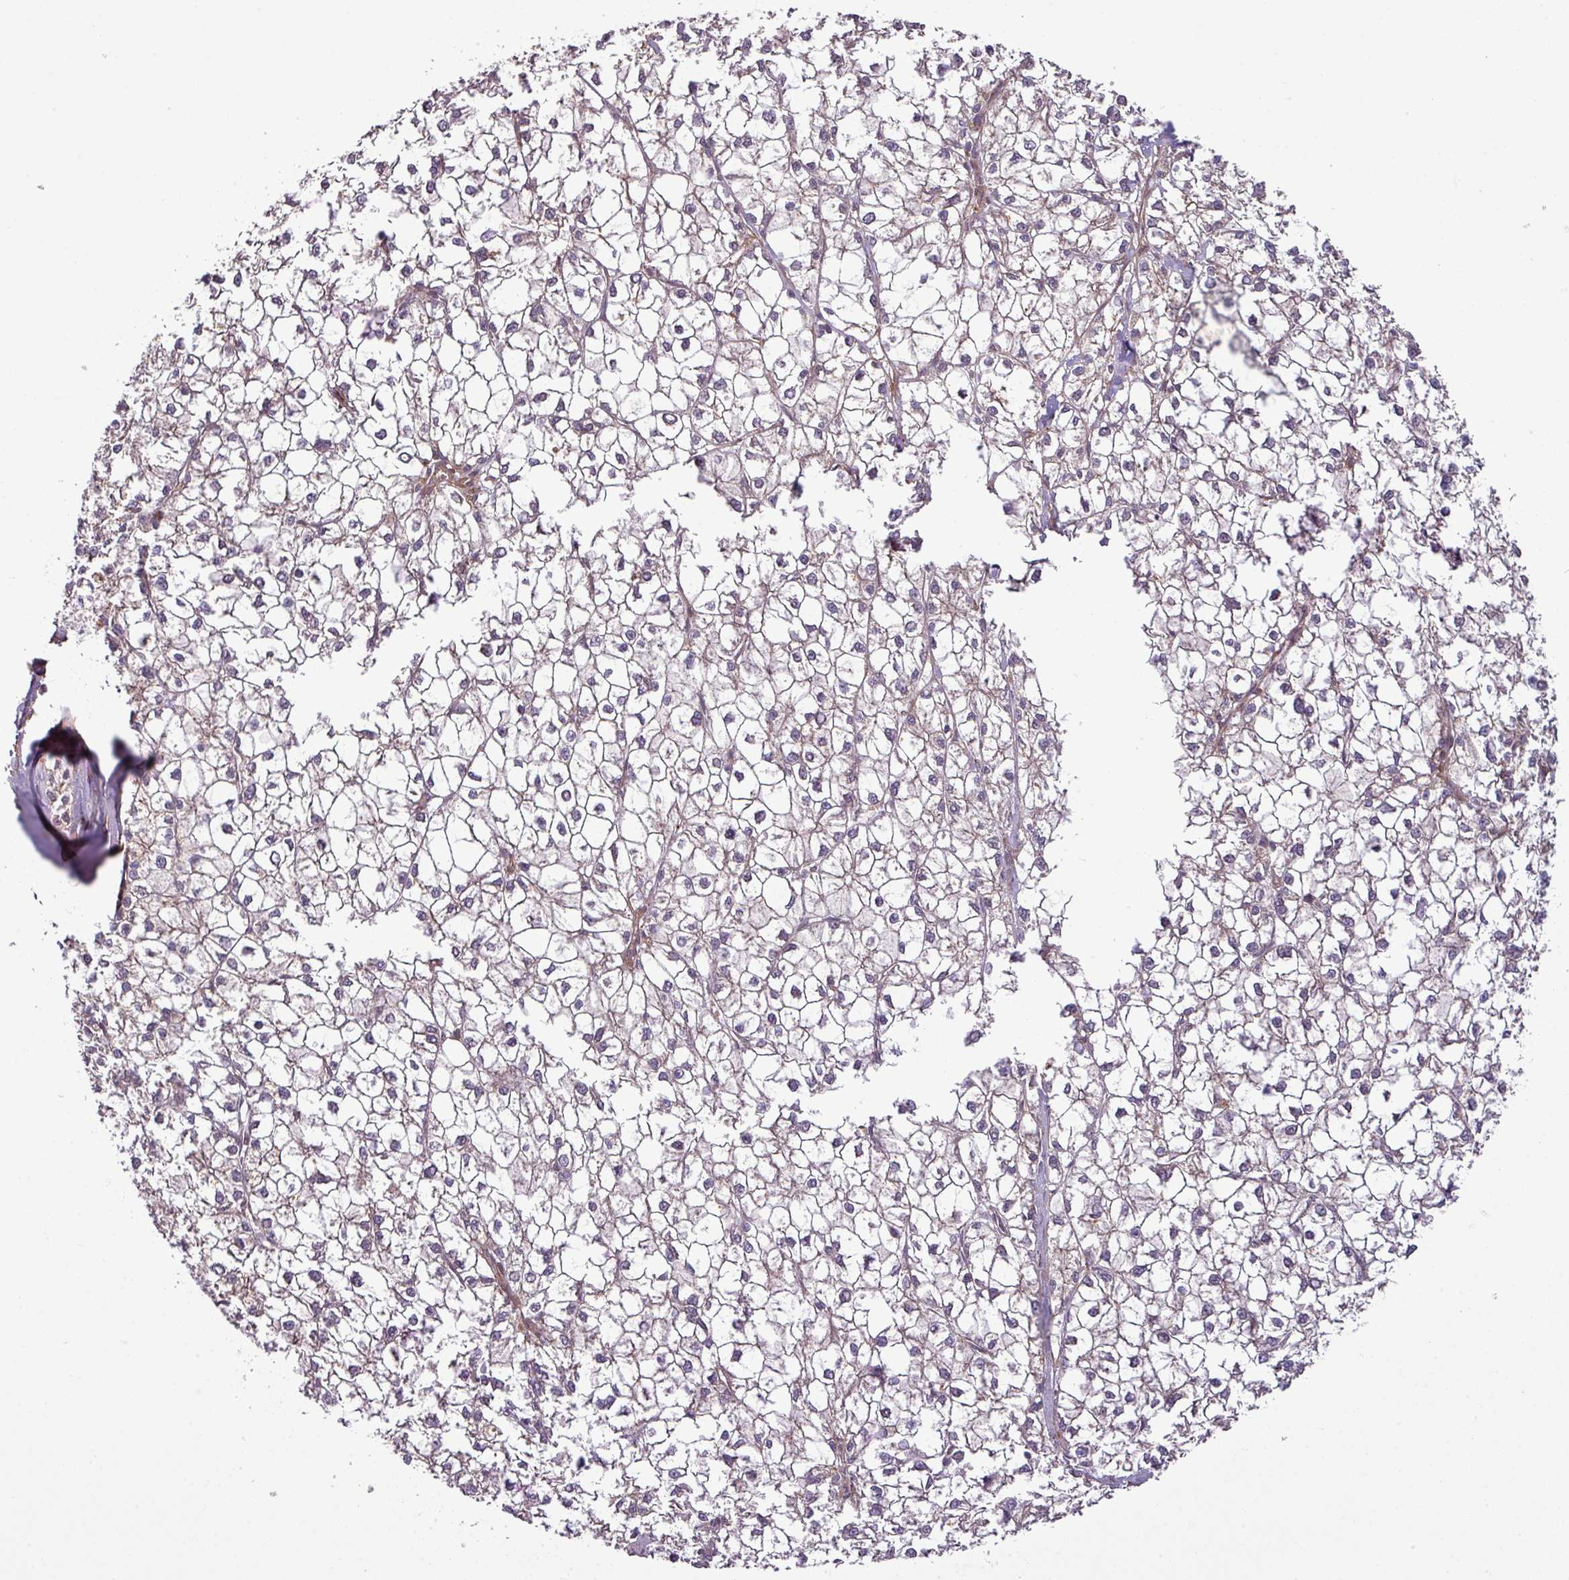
{"staining": {"intensity": "negative", "quantity": "none", "location": "none"}, "tissue": "liver cancer", "cell_type": "Tumor cells", "image_type": "cancer", "snomed": [{"axis": "morphology", "description": "Carcinoma, Hepatocellular, NOS"}, {"axis": "topography", "description": "Liver"}], "caption": "IHC micrograph of liver cancer stained for a protein (brown), which demonstrates no positivity in tumor cells. The staining is performed using DAB brown chromogen with nuclei counter-stained in using hematoxylin.", "gene": "XIAP", "patient": {"sex": "female", "age": 43}}